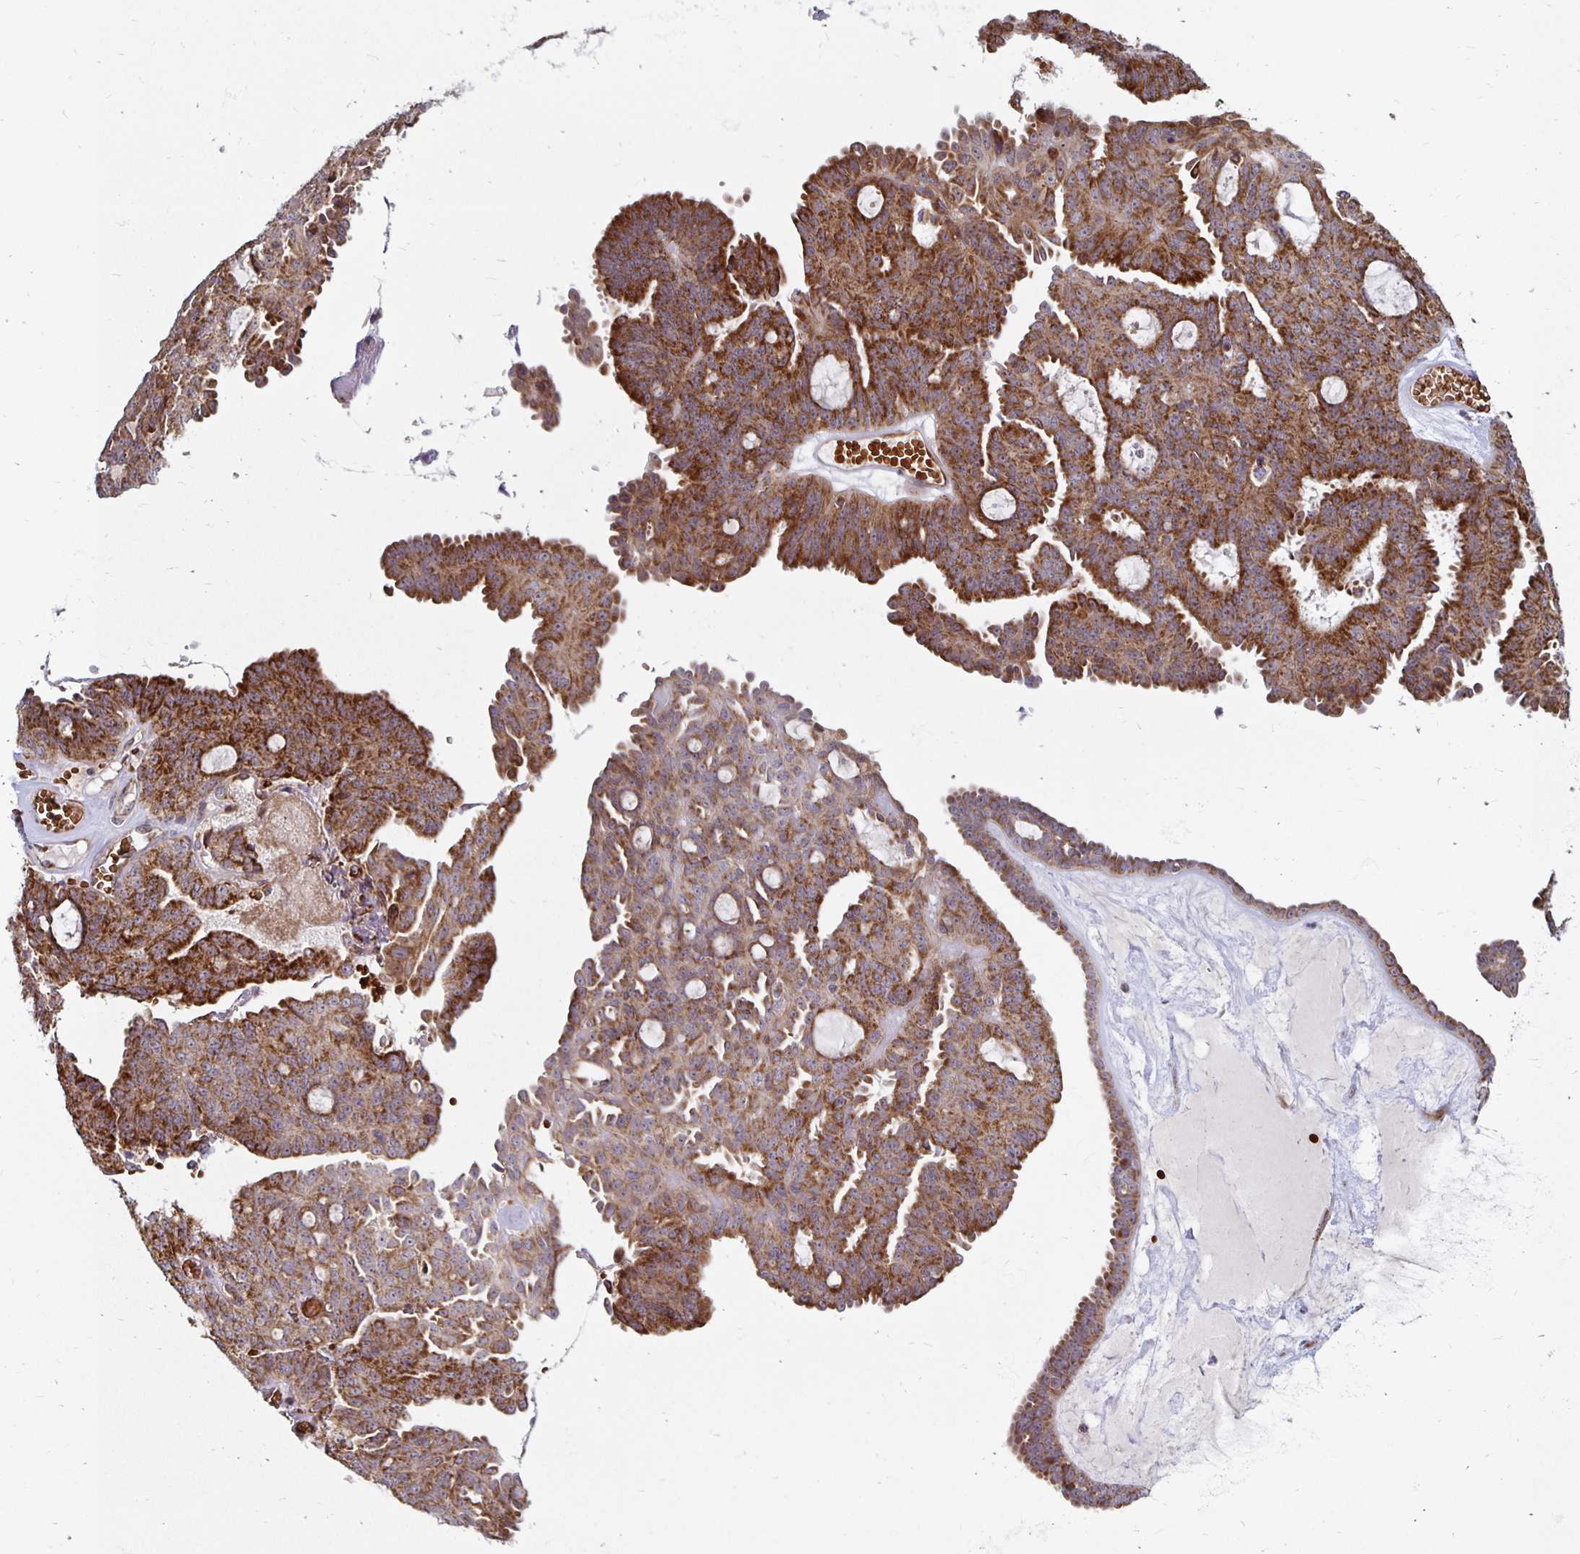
{"staining": {"intensity": "strong", "quantity": ">75%", "location": "cytoplasmic/membranous"}, "tissue": "ovarian cancer", "cell_type": "Tumor cells", "image_type": "cancer", "snomed": [{"axis": "morphology", "description": "Cystadenocarcinoma, serous, NOS"}, {"axis": "topography", "description": "Ovary"}], "caption": "Immunohistochemical staining of human ovarian serous cystadenocarcinoma exhibits high levels of strong cytoplasmic/membranous staining in approximately >75% of tumor cells.", "gene": "MRPL28", "patient": {"sex": "female", "age": 71}}